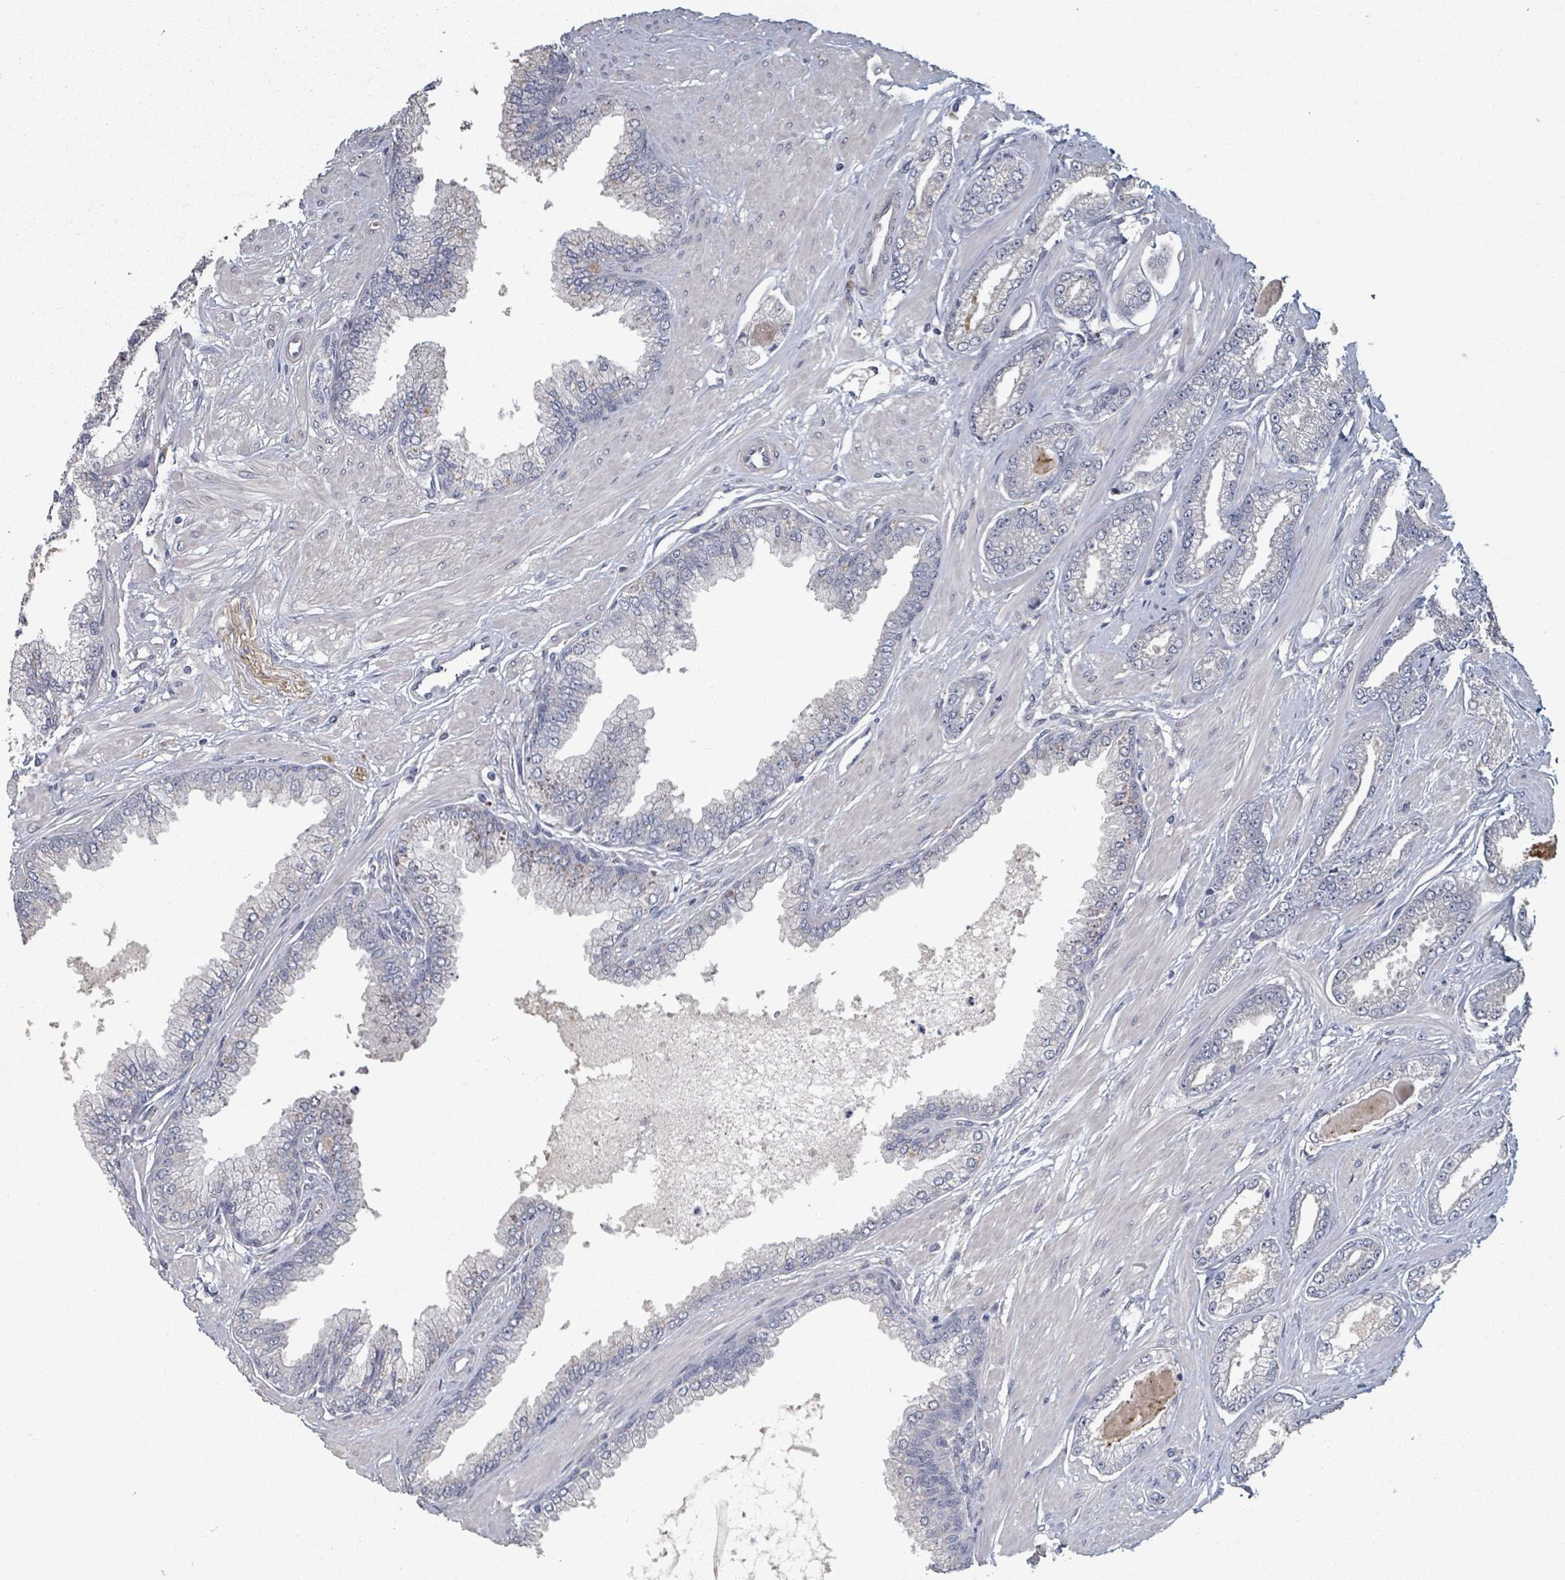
{"staining": {"intensity": "negative", "quantity": "none", "location": "none"}, "tissue": "prostate cancer", "cell_type": "Tumor cells", "image_type": "cancer", "snomed": [{"axis": "morphology", "description": "Adenocarcinoma, Low grade"}, {"axis": "topography", "description": "Prostate"}], "caption": "IHC histopathology image of neoplastic tissue: human low-grade adenocarcinoma (prostate) stained with DAB shows no significant protein expression in tumor cells.", "gene": "PLAUR", "patient": {"sex": "male", "age": 64}}